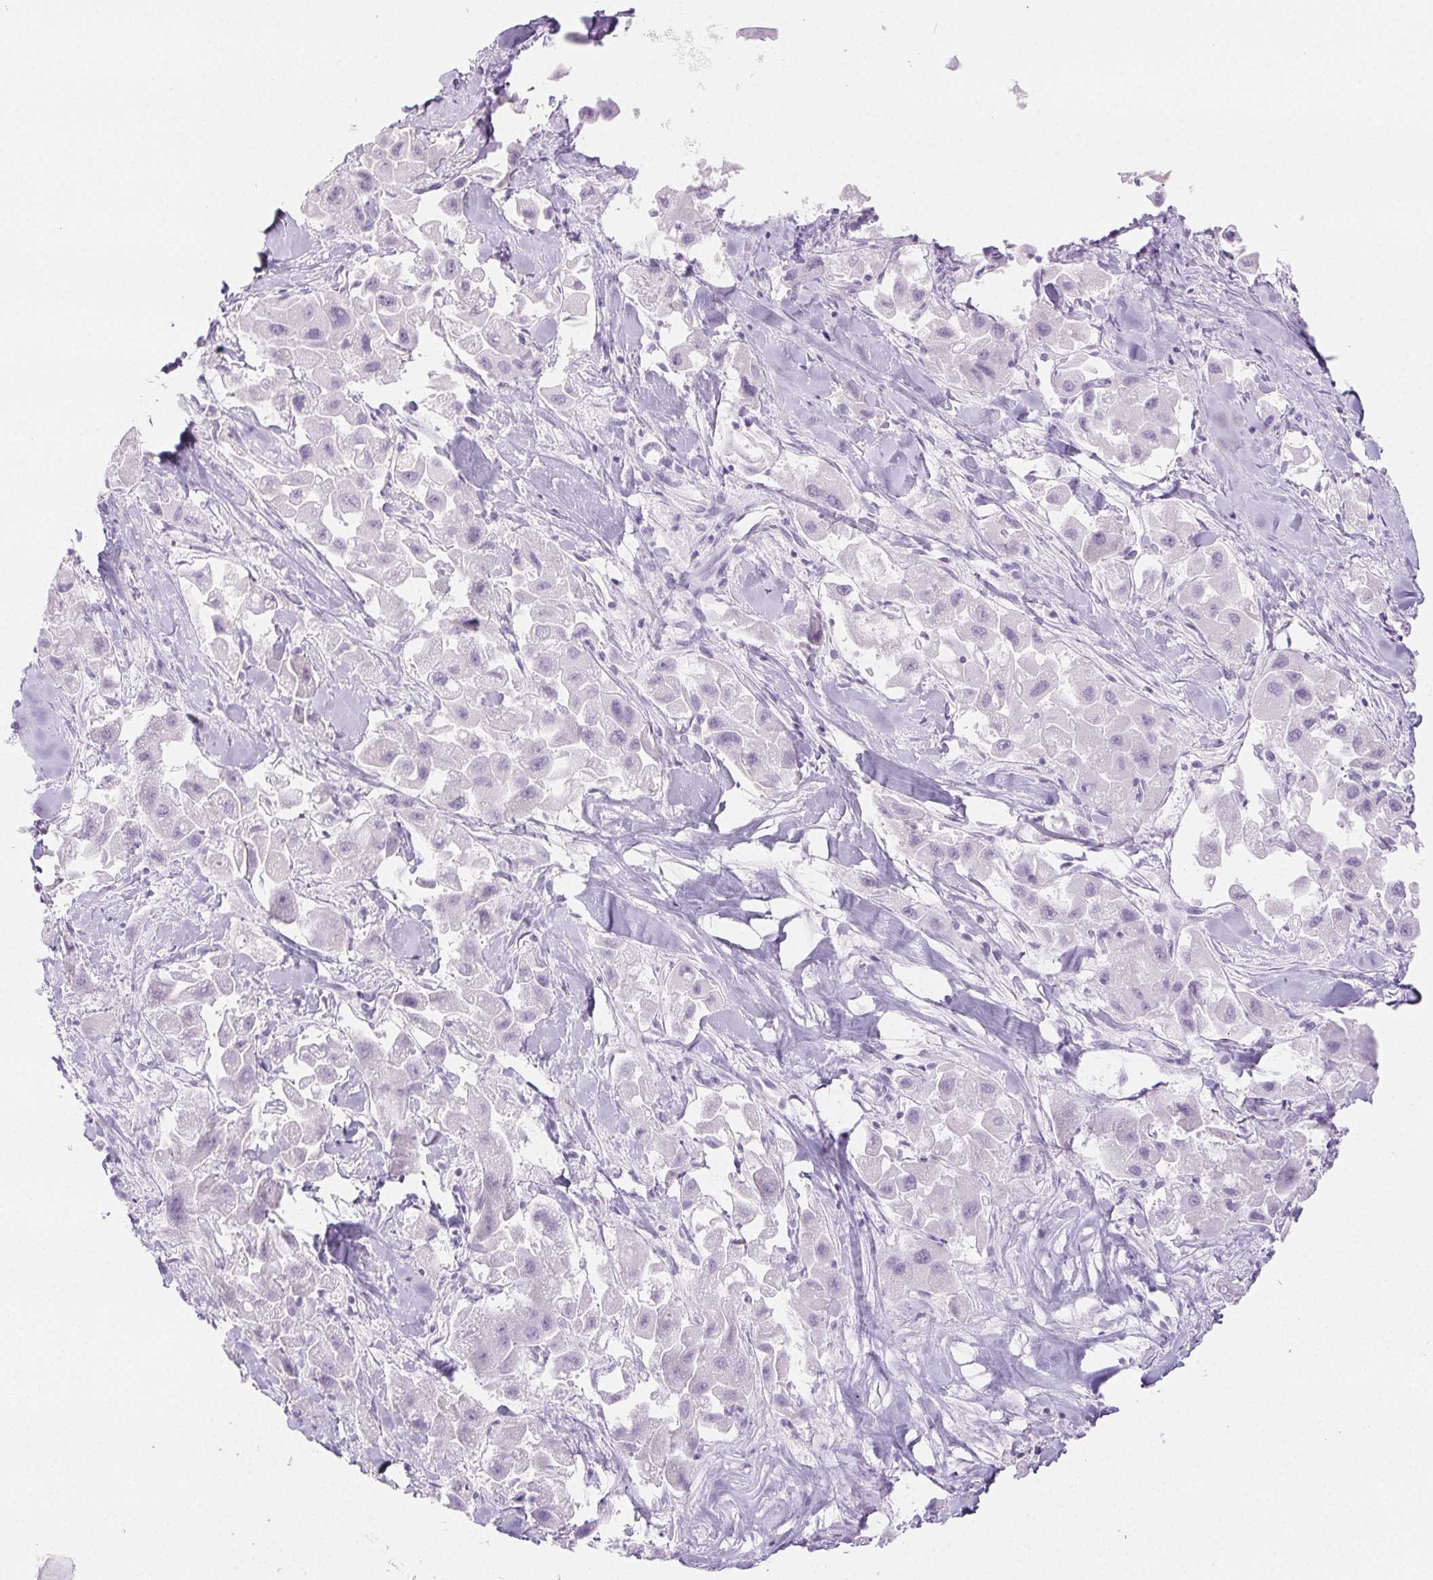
{"staining": {"intensity": "negative", "quantity": "none", "location": "none"}, "tissue": "liver cancer", "cell_type": "Tumor cells", "image_type": "cancer", "snomed": [{"axis": "morphology", "description": "Carcinoma, Hepatocellular, NOS"}, {"axis": "topography", "description": "Liver"}], "caption": "Tumor cells are negative for brown protein staining in liver hepatocellular carcinoma. The staining was performed using DAB (3,3'-diaminobenzidine) to visualize the protein expression in brown, while the nuclei were stained in blue with hematoxylin (Magnification: 20x).", "gene": "SPRR3", "patient": {"sex": "male", "age": 24}}